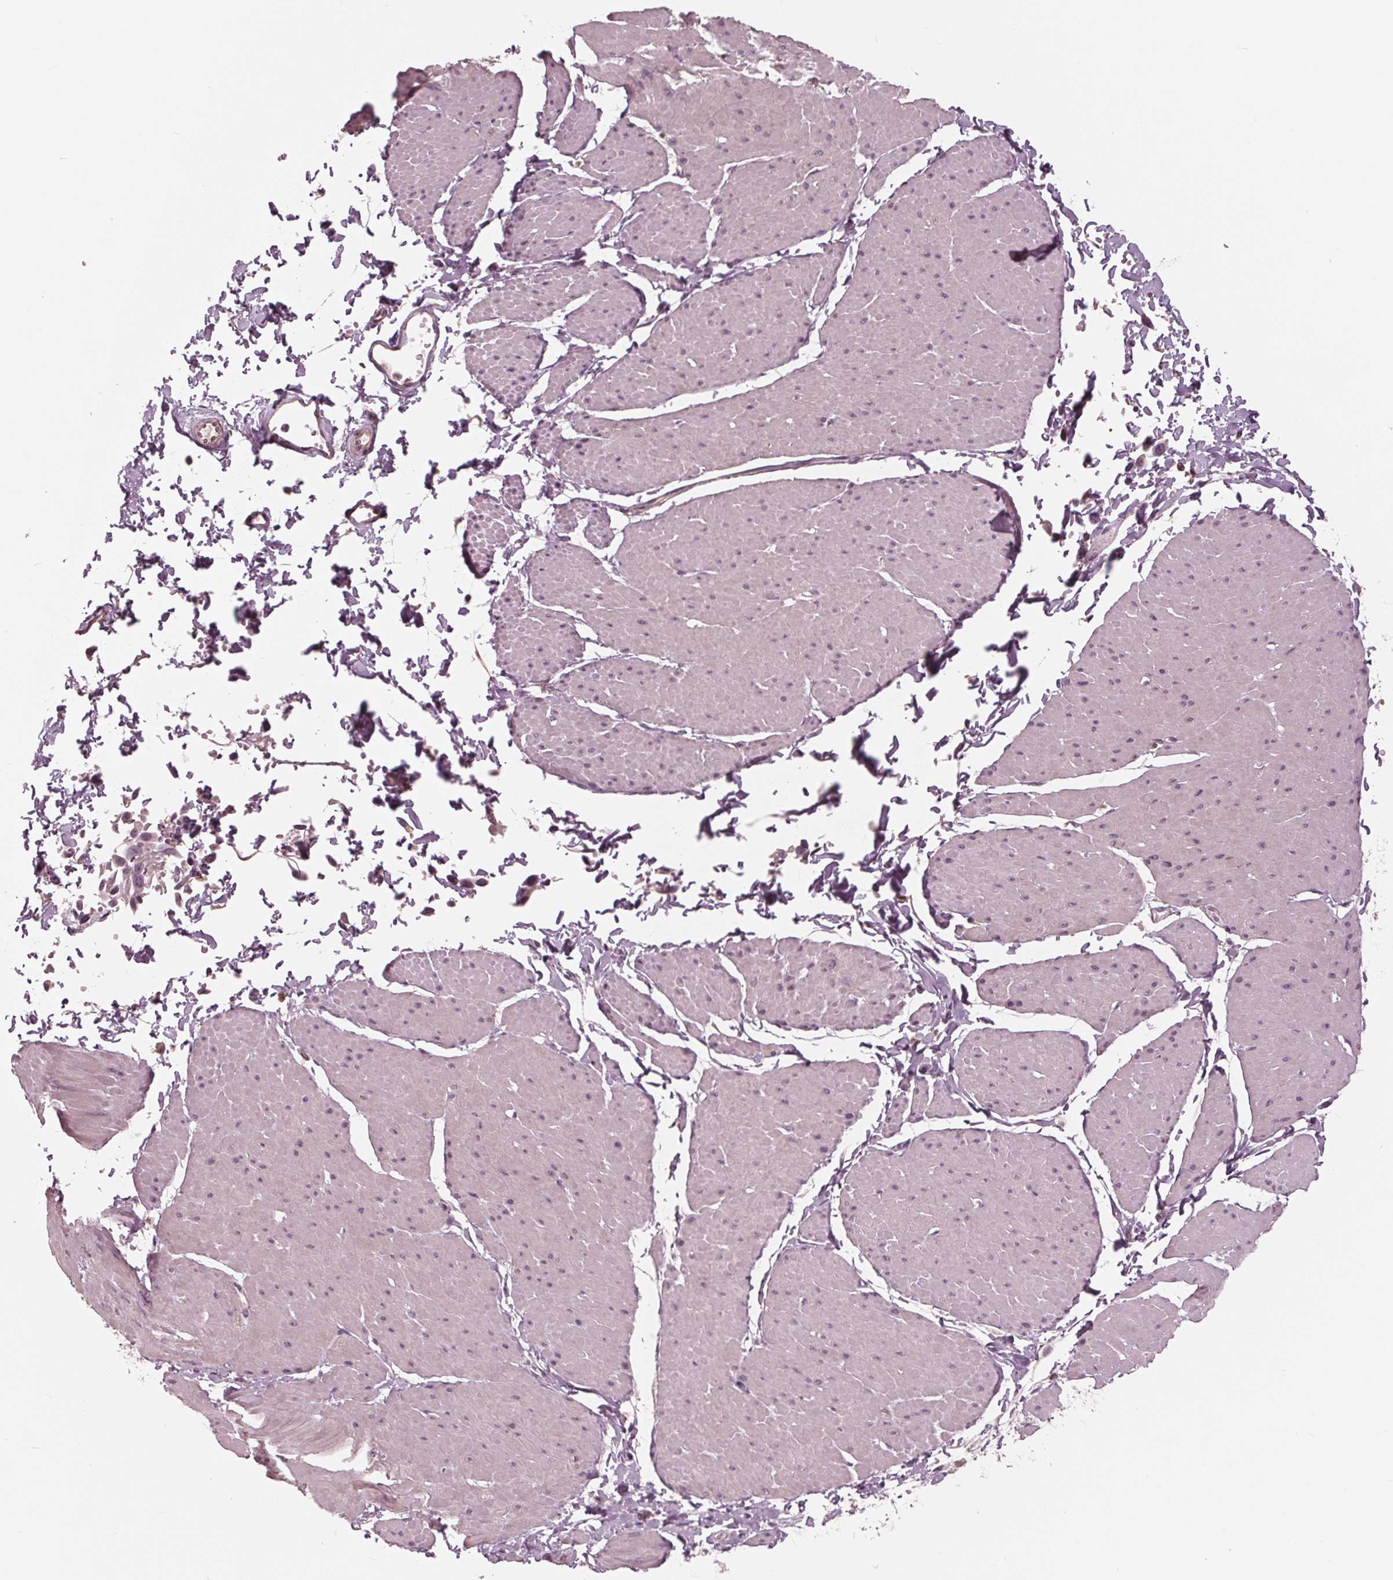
{"staining": {"intensity": "negative", "quantity": "none", "location": "none"}, "tissue": "adipose tissue", "cell_type": "Adipocytes", "image_type": "normal", "snomed": [{"axis": "morphology", "description": "Normal tissue, NOS"}, {"axis": "topography", "description": "Smooth muscle"}, {"axis": "topography", "description": "Peripheral nerve tissue"}], "caption": "A histopathology image of adipose tissue stained for a protein demonstrates no brown staining in adipocytes.", "gene": "ING3", "patient": {"sex": "male", "age": 58}}